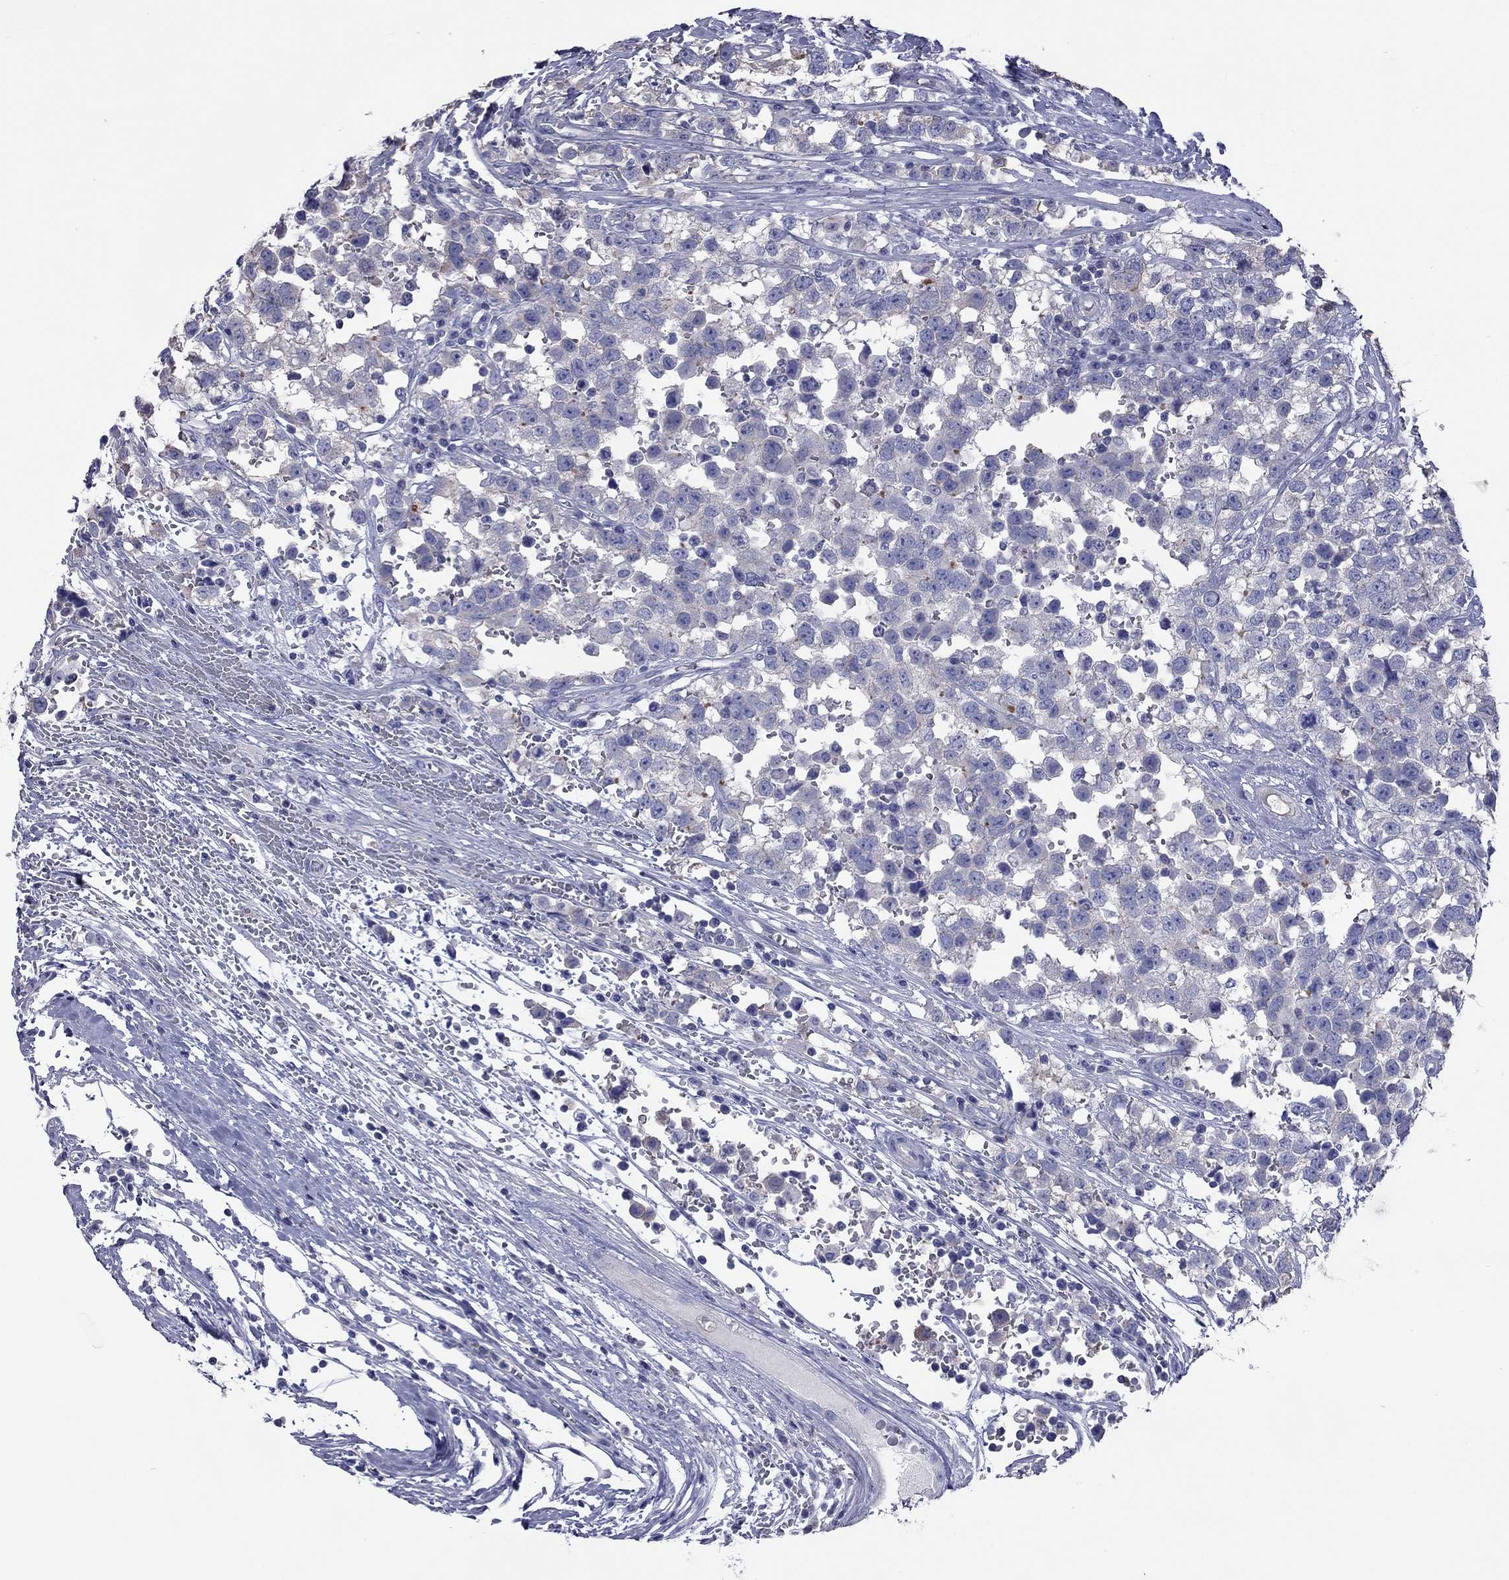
{"staining": {"intensity": "negative", "quantity": "none", "location": "none"}, "tissue": "testis cancer", "cell_type": "Tumor cells", "image_type": "cancer", "snomed": [{"axis": "morphology", "description": "Seminoma, NOS"}, {"axis": "topography", "description": "Testis"}], "caption": "Immunohistochemical staining of human testis cancer (seminoma) demonstrates no significant expression in tumor cells.", "gene": "ACTL7B", "patient": {"sex": "male", "age": 34}}